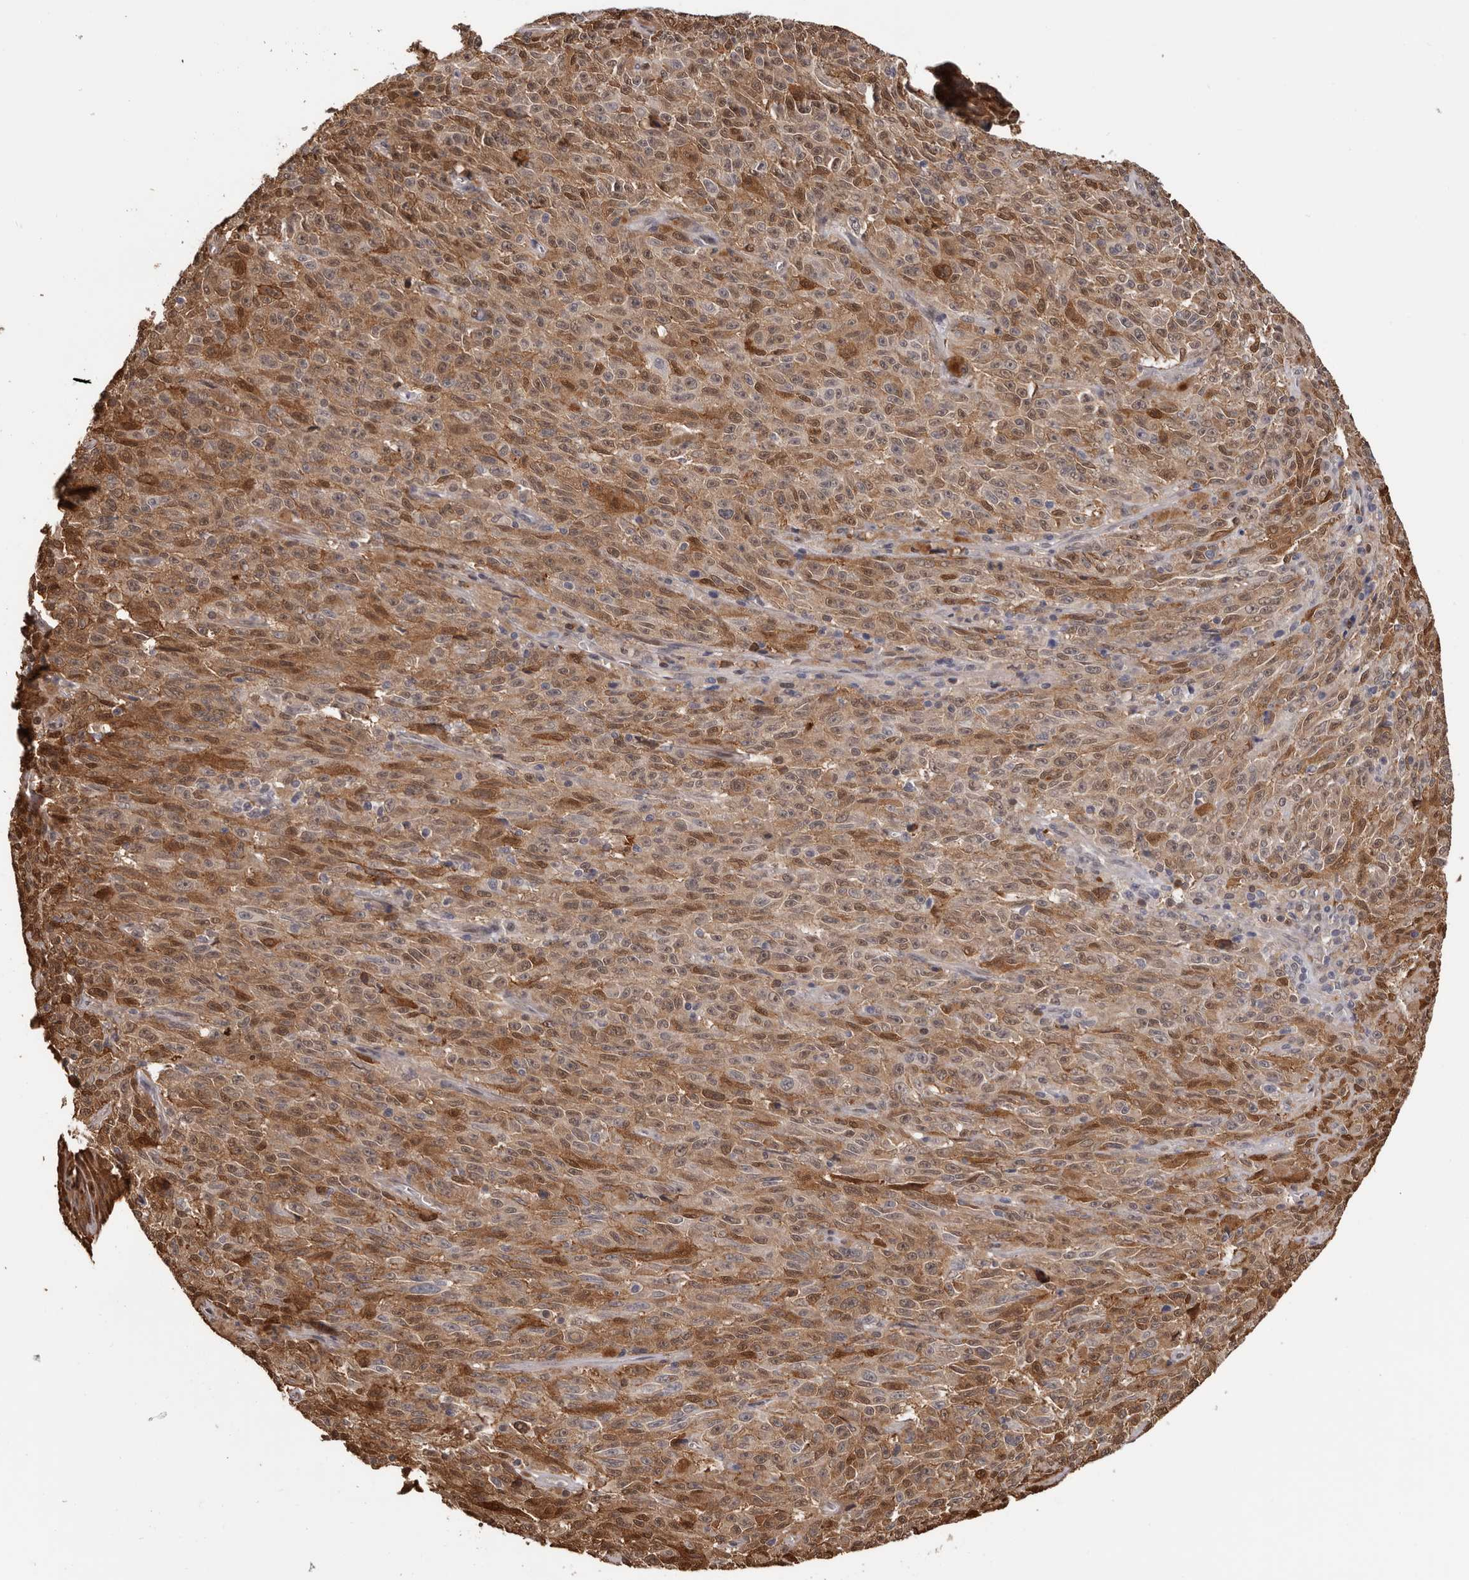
{"staining": {"intensity": "moderate", "quantity": ">75%", "location": "cytoplasmic/membranous,nuclear"}, "tissue": "melanoma", "cell_type": "Tumor cells", "image_type": "cancer", "snomed": [{"axis": "morphology", "description": "Malignant melanoma, NOS"}, {"axis": "topography", "description": "Skin"}], "caption": "Tumor cells show medium levels of moderate cytoplasmic/membranous and nuclear expression in approximately >75% of cells in human malignant melanoma. Immunohistochemistry (ihc) stains the protein of interest in brown and the nuclei are stained blue.", "gene": "PRR12", "patient": {"sex": "female", "age": 82}}